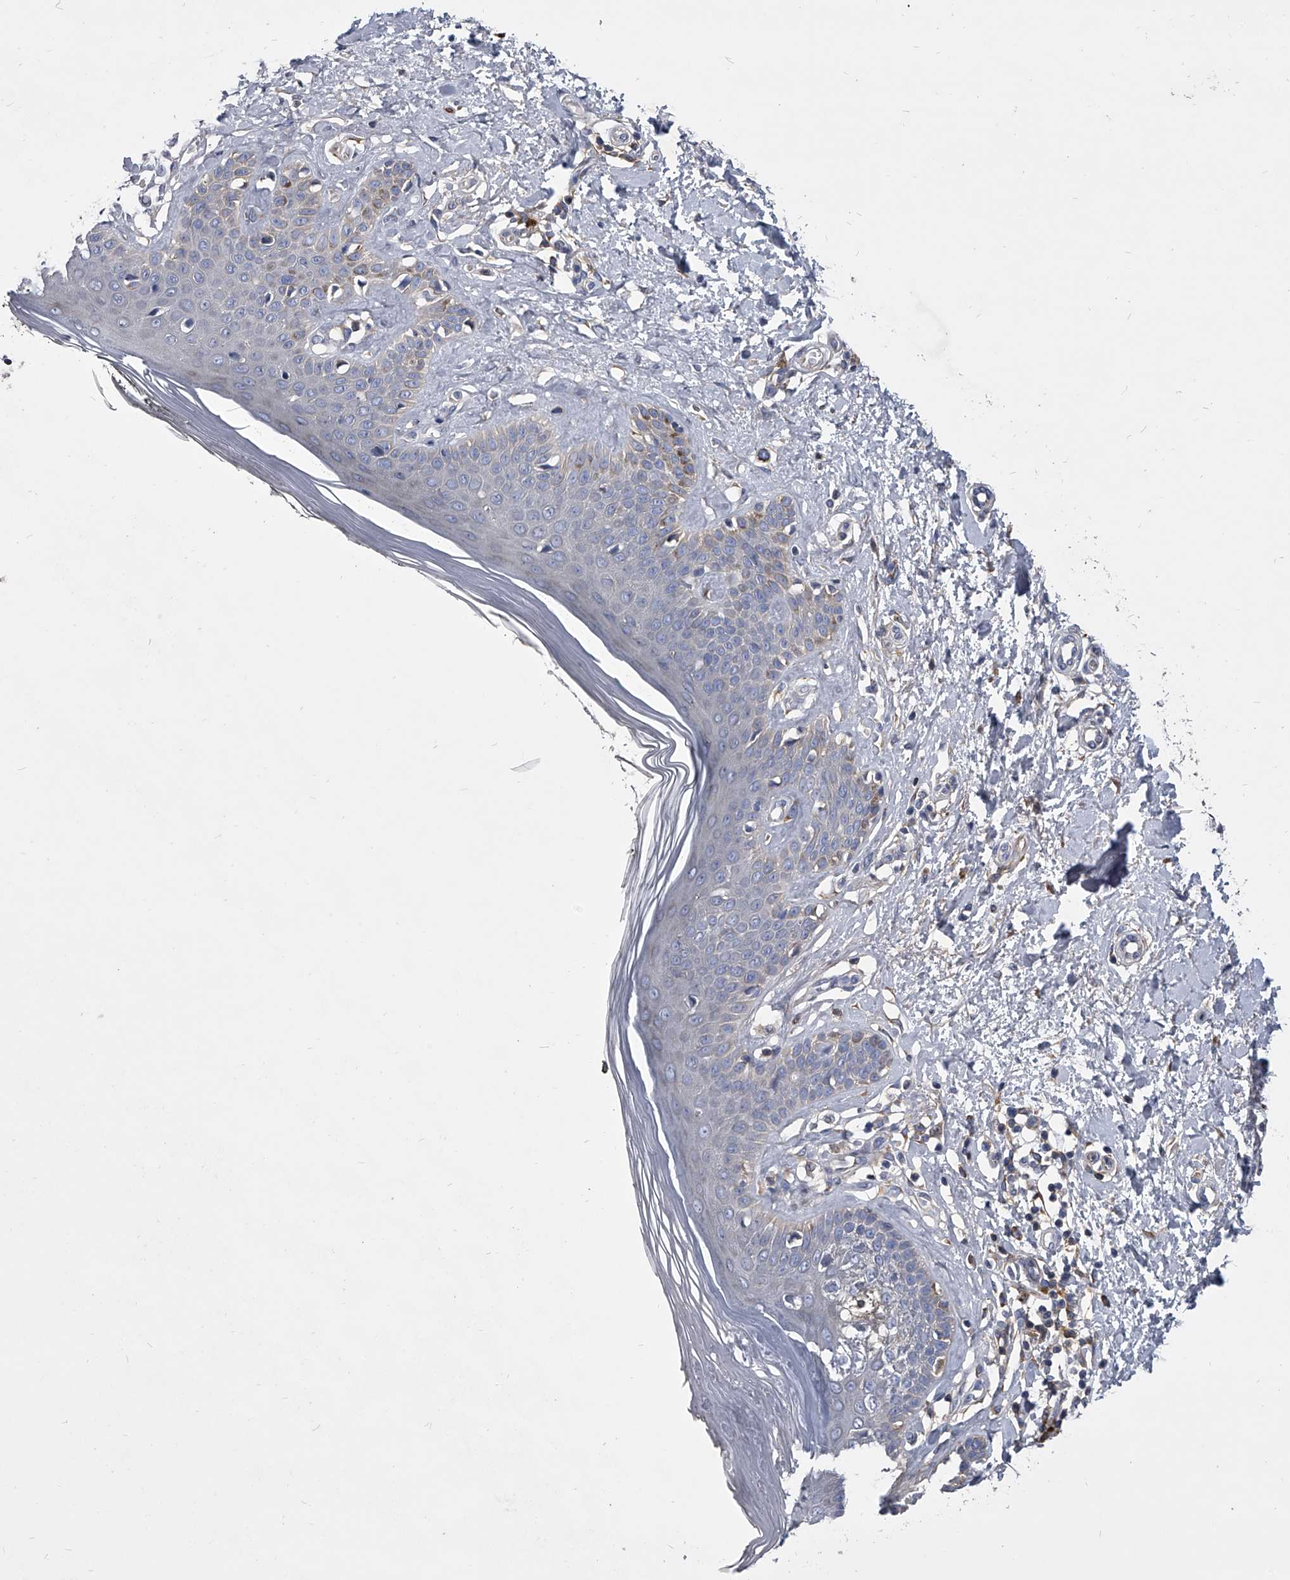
{"staining": {"intensity": "negative", "quantity": "none", "location": "none"}, "tissue": "skin", "cell_type": "Fibroblasts", "image_type": "normal", "snomed": [{"axis": "morphology", "description": "Normal tissue, NOS"}, {"axis": "topography", "description": "Skin"}], "caption": "Fibroblasts are negative for brown protein staining in unremarkable skin. Brightfield microscopy of immunohistochemistry stained with DAB (brown) and hematoxylin (blue), captured at high magnification.", "gene": "CCR4", "patient": {"sex": "female", "age": 64}}